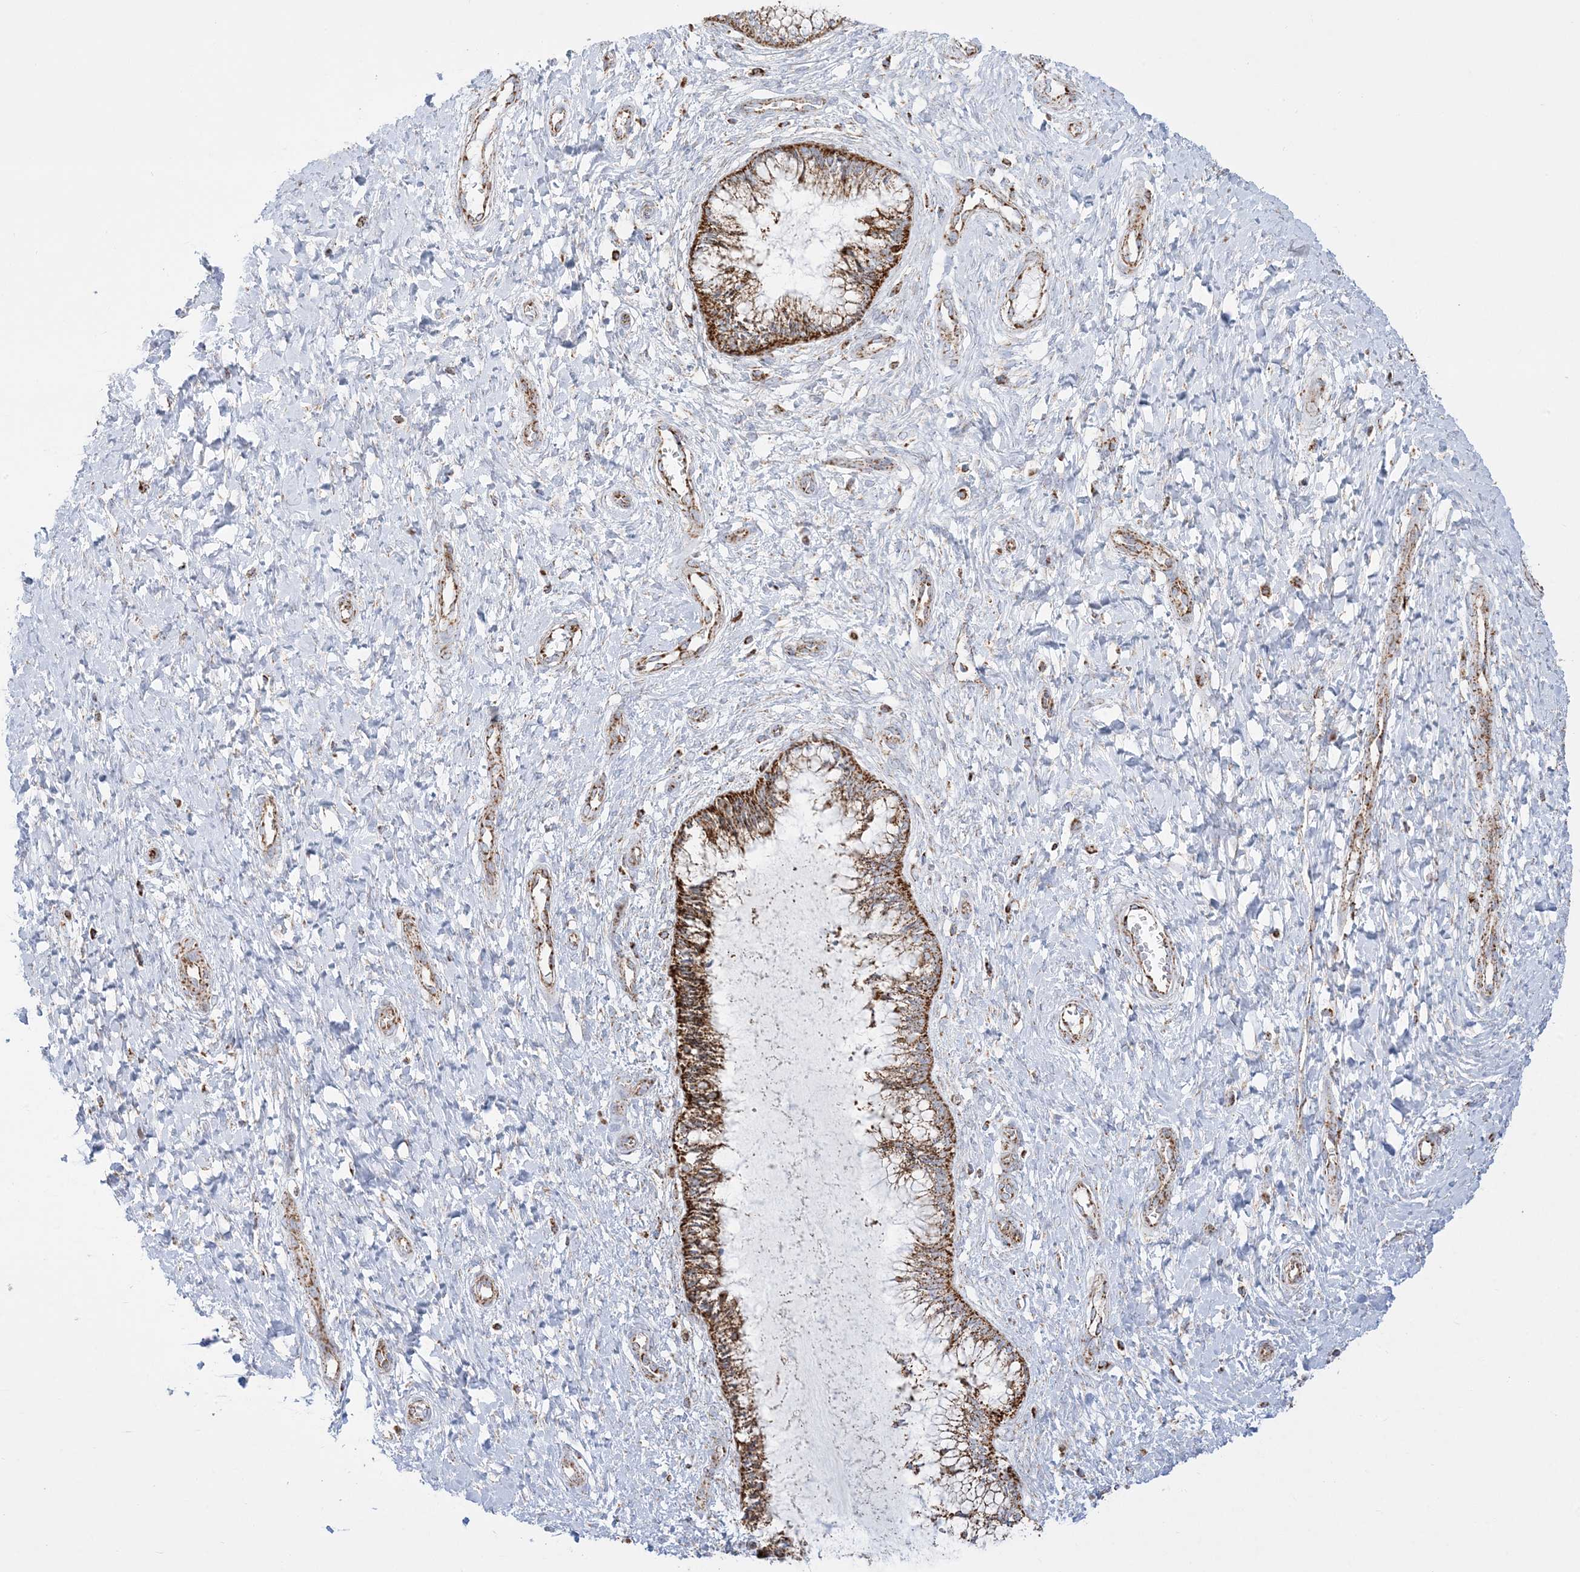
{"staining": {"intensity": "moderate", "quantity": ">75%", "location": "cytoplasmic/membranous"}, "tissue": "cervix", "cell_type": "Glandular cells", "image_type": "normal", "snomed": [{"axis": "morphology", "description": "Normal tissue, NOS"}, {"axis": "topography", "description": "Cervix"}], "caption": "IHC staining of unremarkable cervix, which displays medium levels of moderate cytoplasmic/membranous expression in approximately >75% of glandular cells indicating moderate cytoplasmic/membranous protein staining. The staining was performed using DAB (3,3'-diaminobenzidine) (brown) for protein detection and nuclei were counterstained in hematoxylin (blue).", "gene": "MRPS36", "patient": {"sex": "female", "age": 55}}